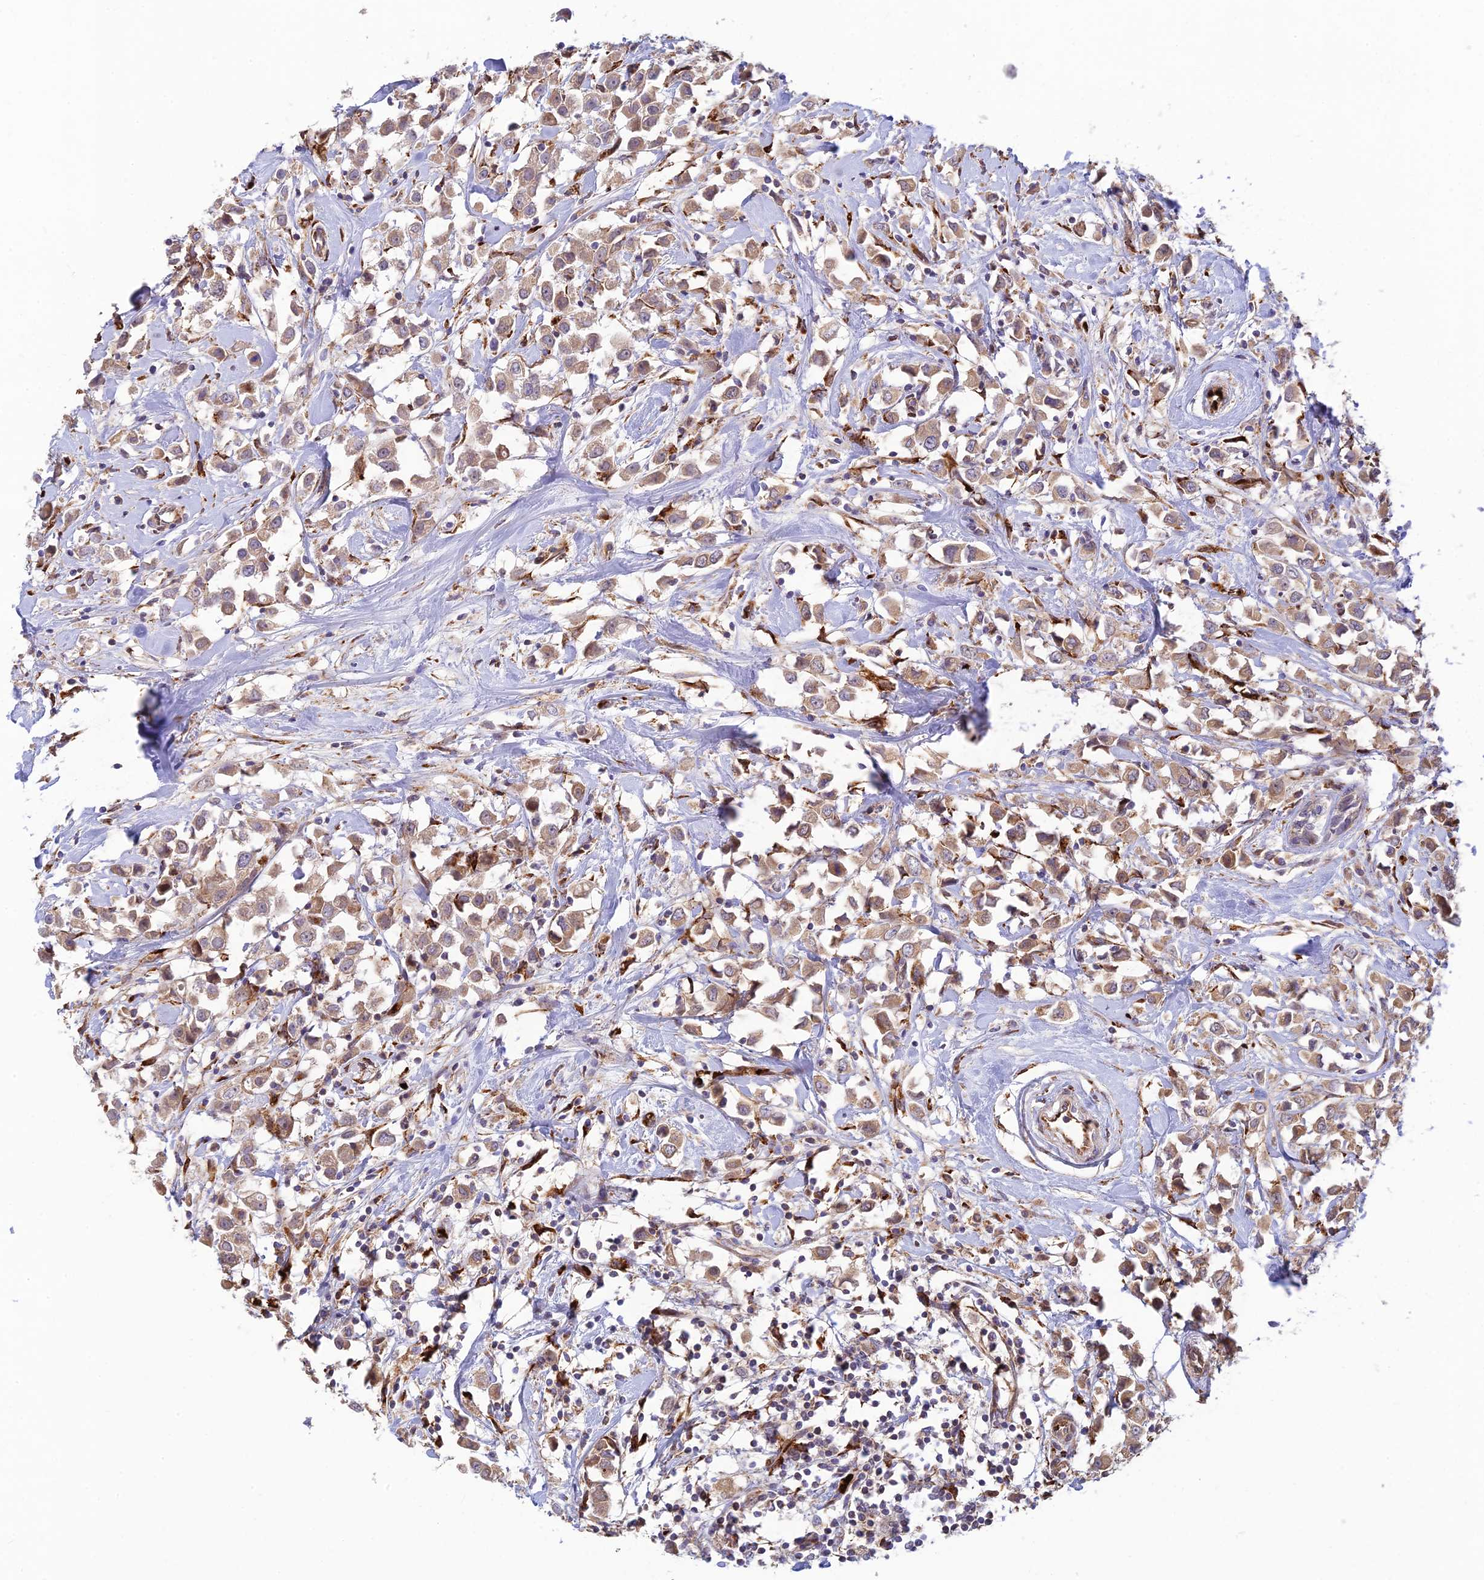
{"staining": {"intensity": "weak", "quantity": ">75%", "location": "cytoplasmic/membranous"}, "tissue": "breast cancer", "cell_type": "Tumor cells", "image_type": "cancer", "snomed": [{"axis": "morphology", "description": "Duct carcinoma"}, {"axis": "topography", "description": "Breast"}], "caption": "Human breast cancer (infiltrating ductal carcinoma) stained with a protein marker shows weak staining in tumor cells.", "gene": "UFSP2", "patient": {"sex": "female", "age": 61}}